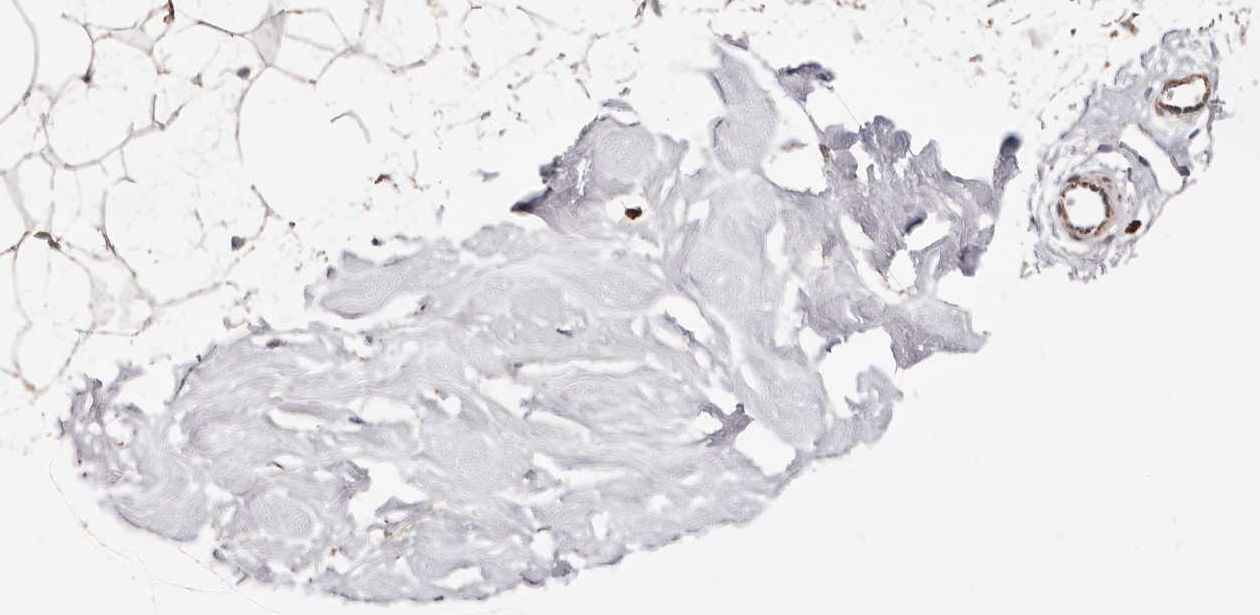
{"staining": {"intensity": "moderate", "quantity": ">75%", "location": "cytoplasmic/membranous"}, "tissue": "breast", "cell_type": "Adipocytes", "image_type": "normal", "snomed": [{"axis": "morphology", "description": "Normal tissue, NOS"}, {"axis": "topography", "description": "Breast"}], "caption": "Breast stained with a brown dye shows moderate cytoplasmic/membranous positive positivity in approximately >75% of adipocytes.", "gene": "PRKACB", "patient": {"sex": "female", "age": 23}}